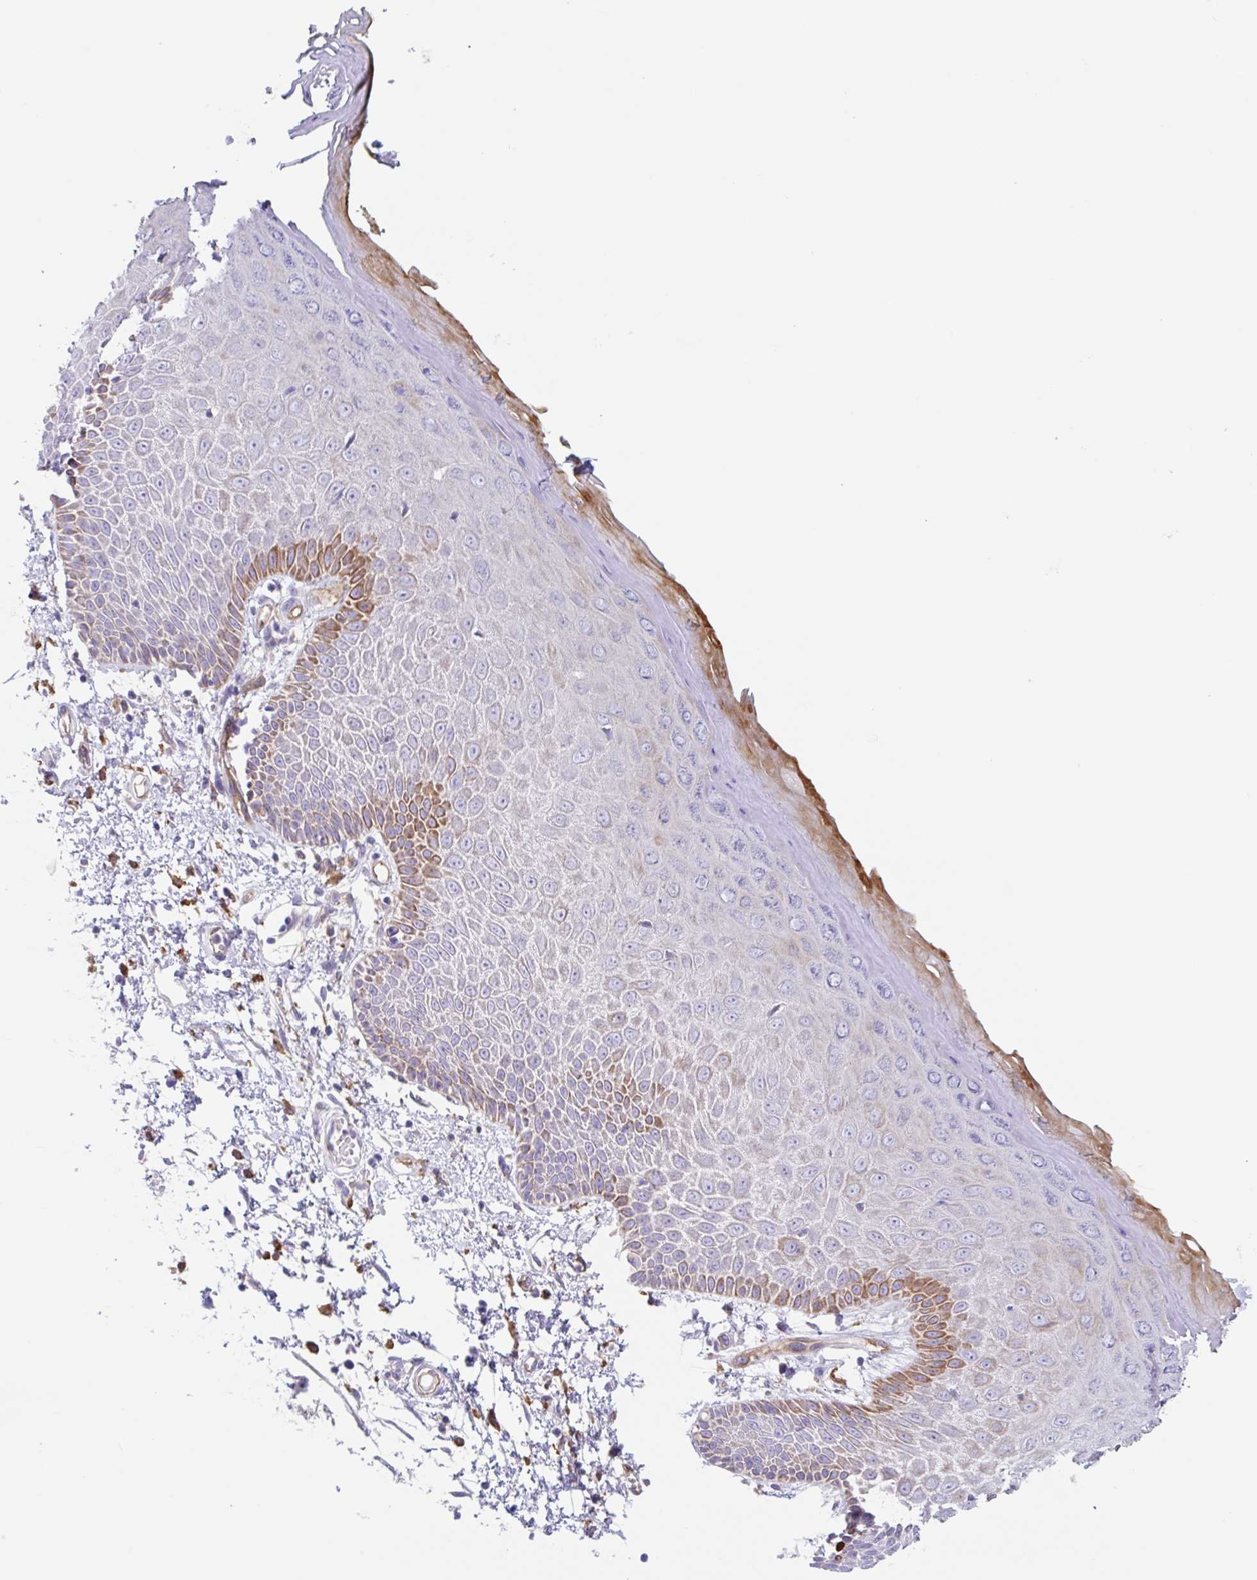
{"staining": {"intensity": "strong", "quantity": "<25%", "location": "cytoplasmic/membranous"}, "tissue": "skin", "cell_type": "Epidermal cells", "image_type": "normal", "snomed": [{"axis": "morphology", "description": "Normal tissue, NOS"}, {"axis": "topography", "description": "Anal"}, {"axis": "topography", "description": "Peripheral nerve tissue"}], "caption": "Immunohistochemistry (IHC) staining of normal skin, which exhibits medium levels of strong cytoplasmic/membranous staining in about <25% of epidermal cells indicating strong cytoplasmic/membranous protein positivity. The staining was performed using DAB (brown) for protein detection and nuclei were counterstained in hematoxylin (blue).", "gene": "EHD4", "patient": {"sex": "male", "age": 78}}